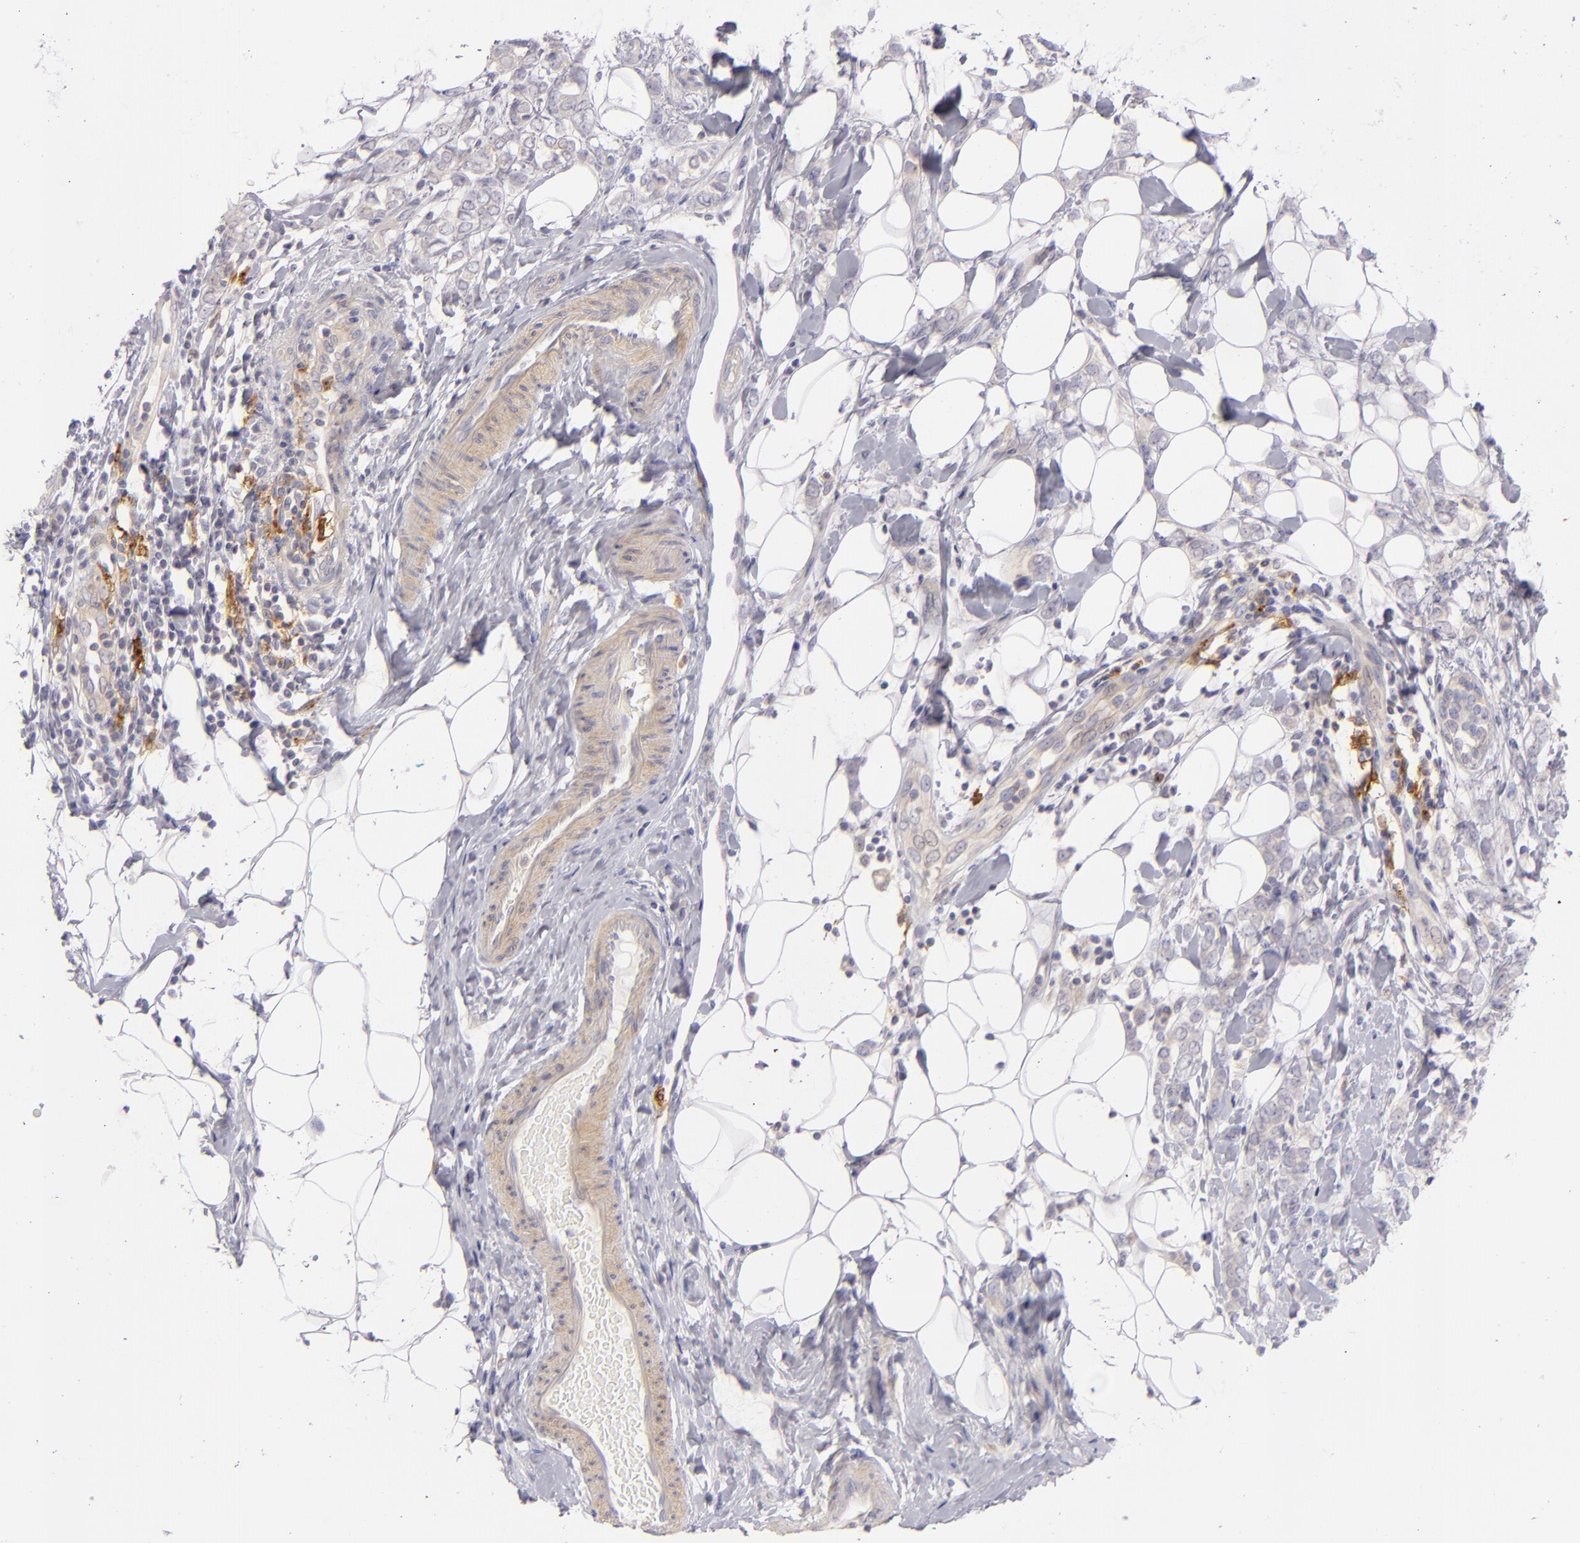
{"staining": {"intensity": "weak", "quantity": "<25%", "location": "cytoplasmic/membranous"}, "tissue": "breast cancer", "cell_type": "Tumor cells", "image_type": "cancer", "snomed": [{"axis": "morphology", "description": "Normal tissue, NOS"}, {"axis": "morphology", "description": "Lobular carcinoma"}, {"axis": "topography", "description": "Breast"}], "caption": "A micrograph of human breast lobular carcinoma is negative for staining in tumor cells.", "gene": "CD83", "patient": {"sex": "female", "age": 47}}